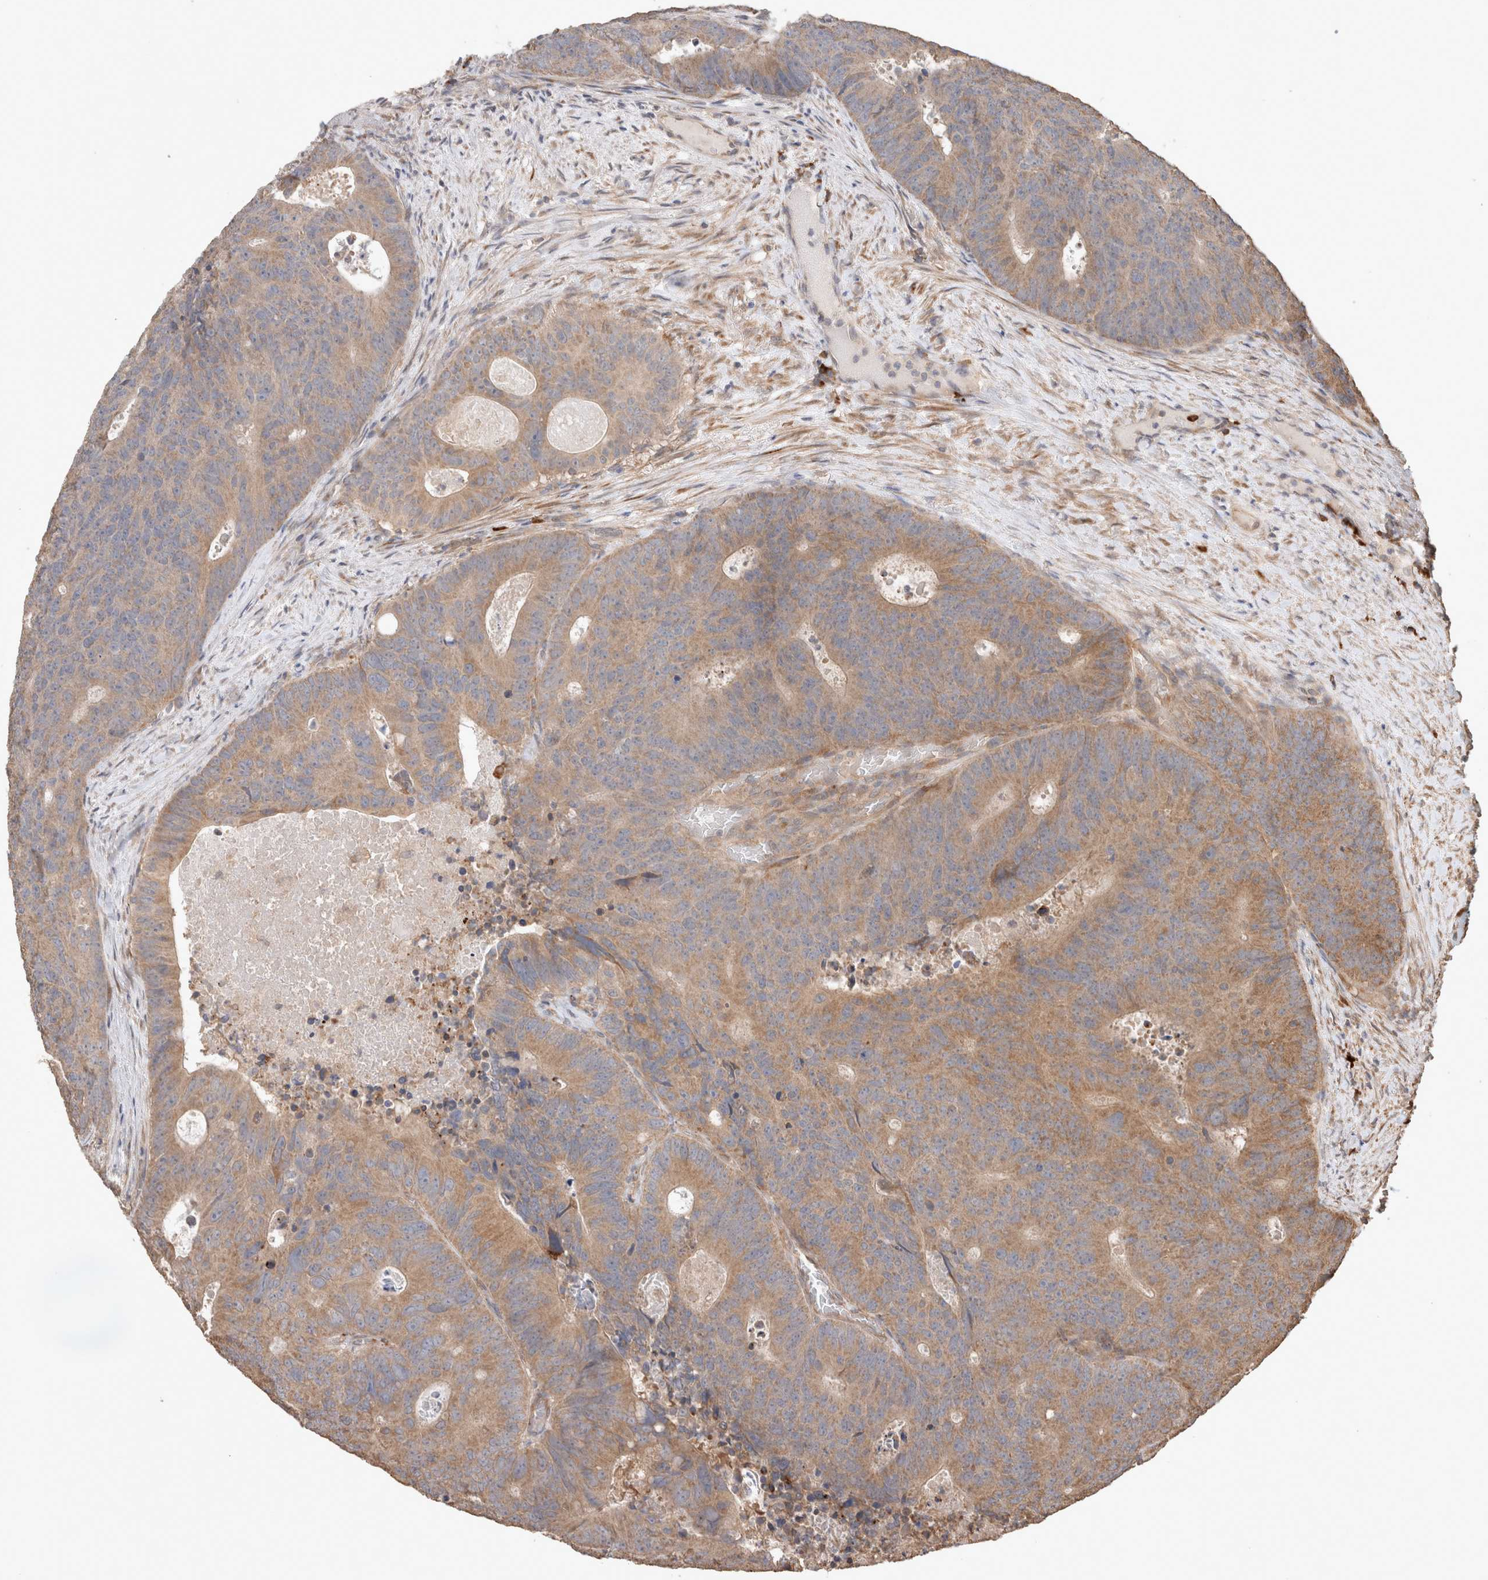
{"staining": {"intensity": "moderate", "quantity": ">75%", "location": "cytoplasmic/membranous"}, "tissue": "colorectal cancer", "cell_type": "Tumor cells", "image_type": "cancer", "snomed": [{"axis": "morphology", "description": "Adenocarcinoma, NOS"}, {"axis": "topography", "description": "Colon"}], "caption": "A brown stain shows moderate cytoplasmic/membranous expression of a protein in human colorectal adenocarcinoma tumor cells.", "gene": "HROB", "patient": {"sex": "male", "age": 87}}